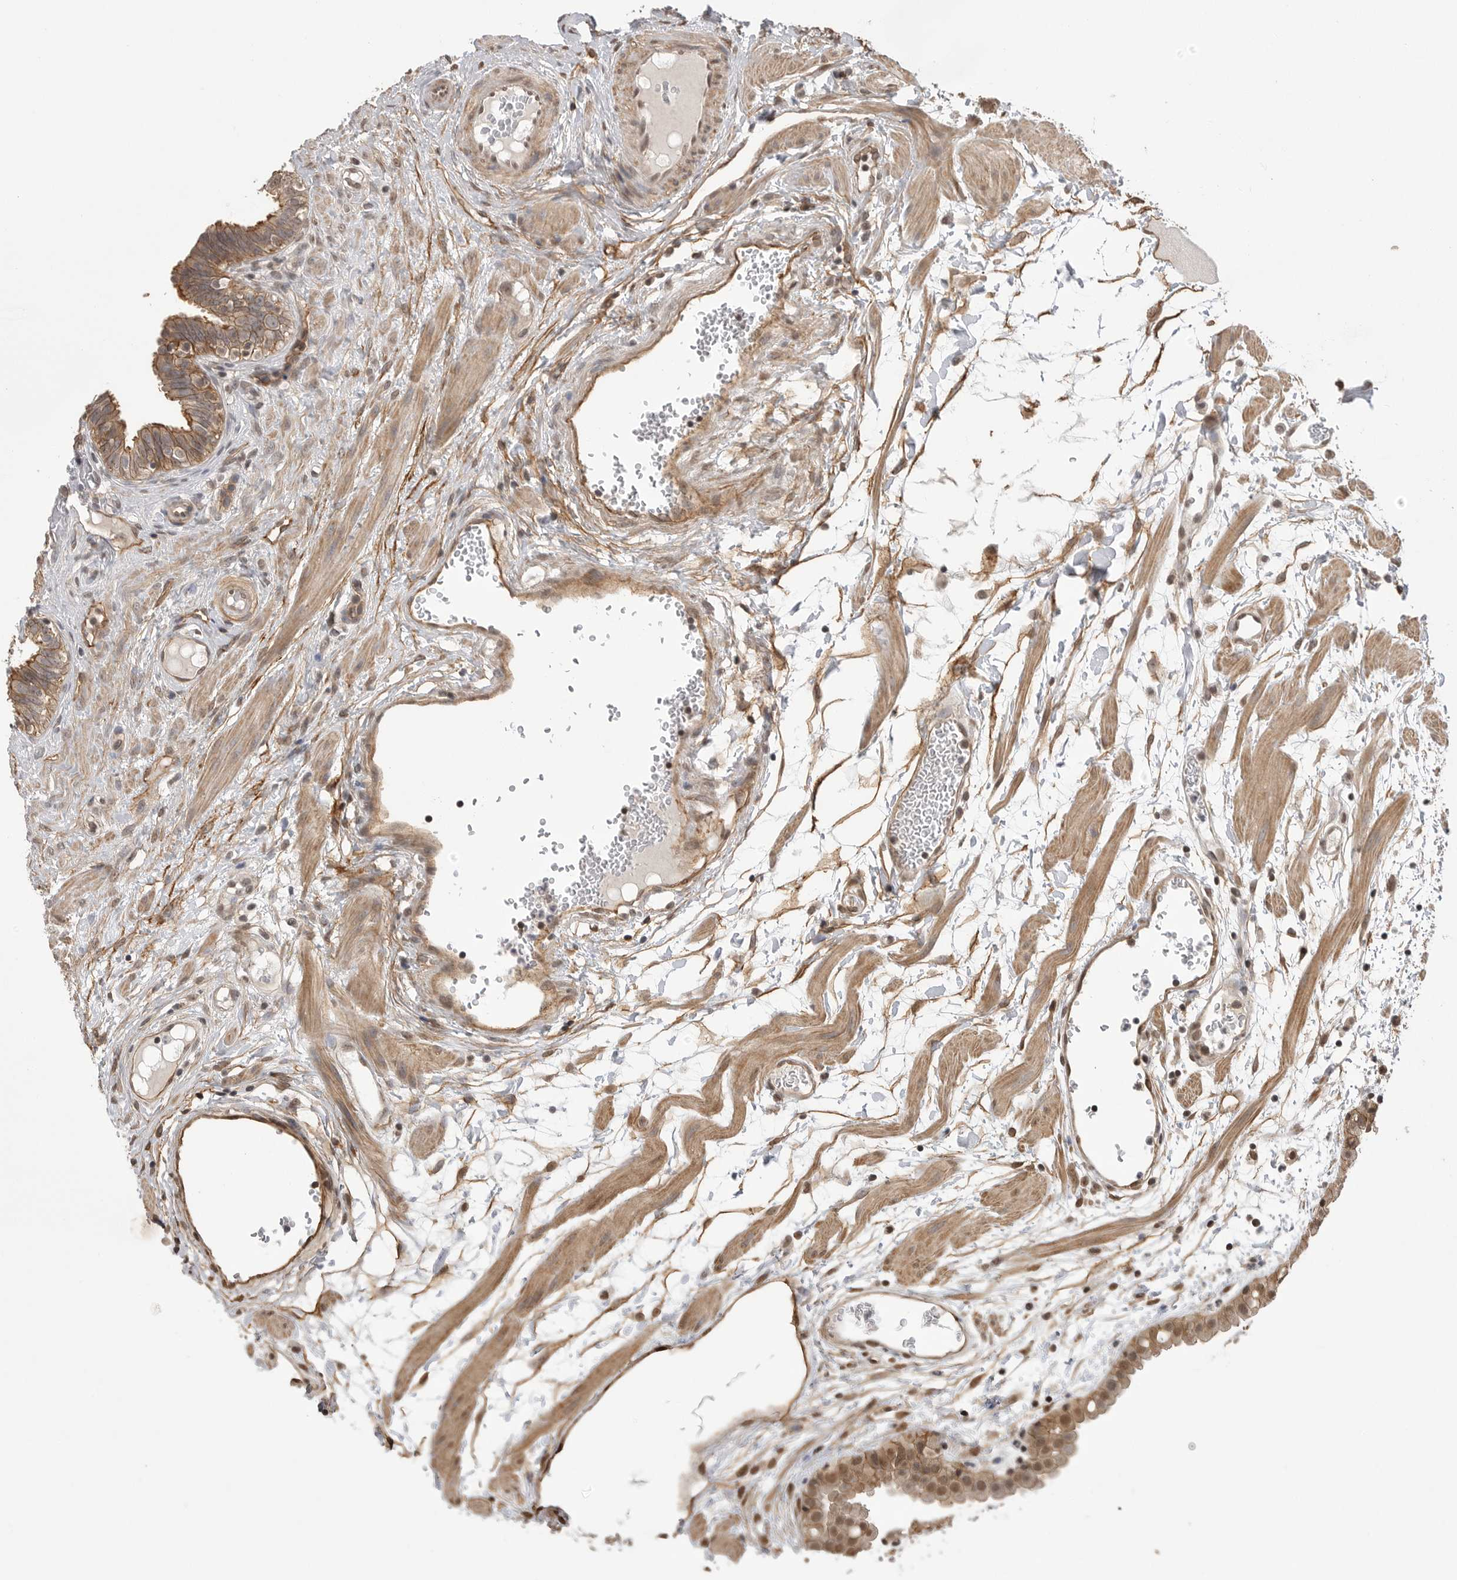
{"staining": {"intensity": "moderate", "quantity": ">75%", "location": "cytoplasmic/membranous"}, "tissue": "fallopian tube", "cell_type": "Glandular cells", "image_type": "normal", "snomed": [{"axis": "morphology", "description": "Normal tissue, NOS"}, {"axis": "topography", "description": "Fallopian tube"}, {"axis": "topography", "description": "Placenta"}], "caption": "Protein staining of unremarkable fallopian tube displays moderate cytoplasmic/membranous staining in about >75% of glandular cells.", "gene": "NECTIN1", "patient": {"sex": "female", "age": 32}}